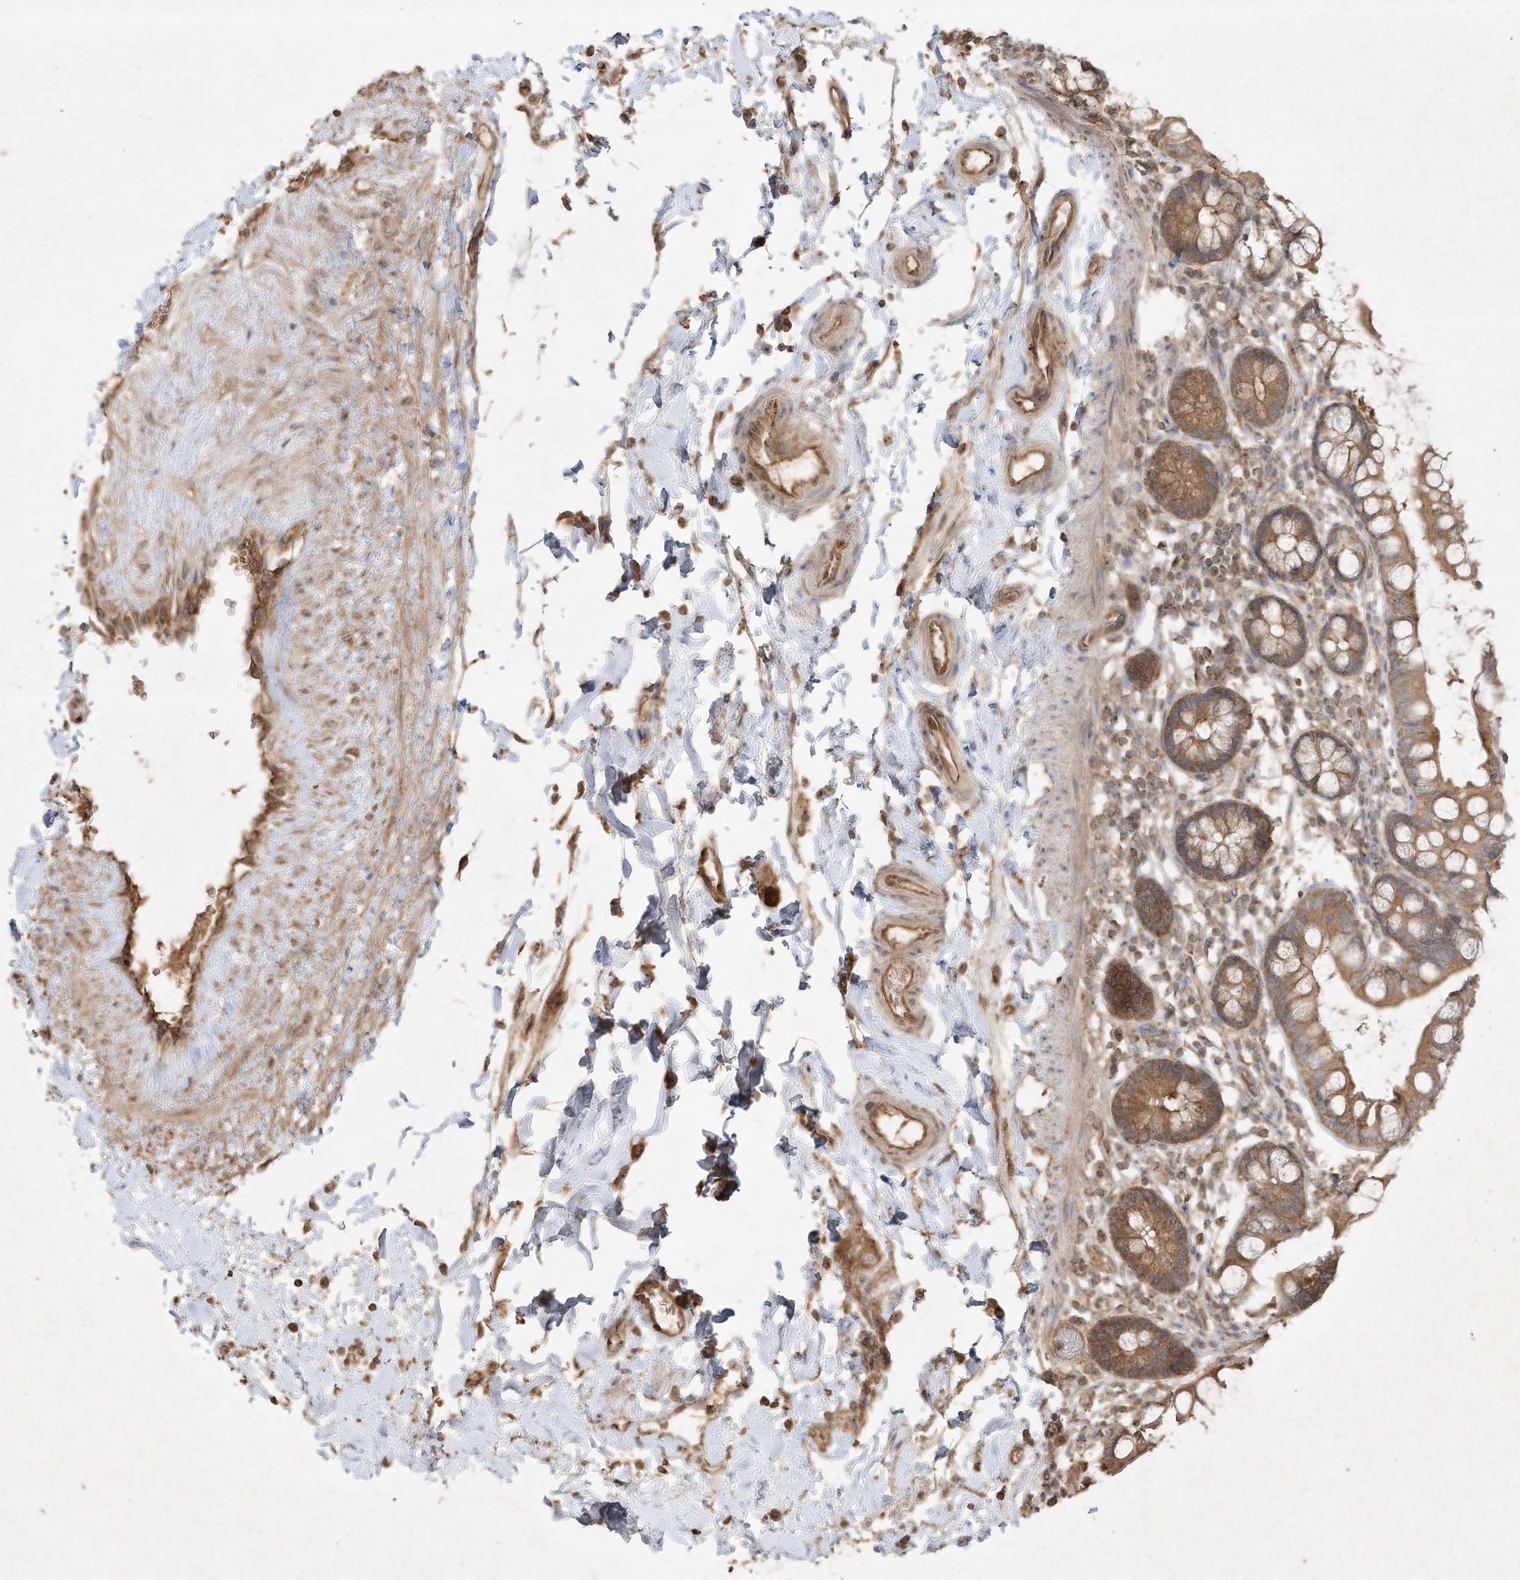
{"staining": {"intensity": "moderate", "quantity": ">75%", "location": "cytoplasmic/membranous"}, "tissue": "small intestine", "cell_type": "Glandular cells", "image_type": "normal", "snomed": [{"axis": "morphology", "description": "Normal tissue, NOS"}, {"axis": "topography", "description": "Small intestine"}], "caption": "Benign small intestine exhibits moderate cytoplasmic/membranous expression in approximately >75% of glandular cells.", "gene": "DYNC1I2", "patient": {"sex": "female", "age": 84}}